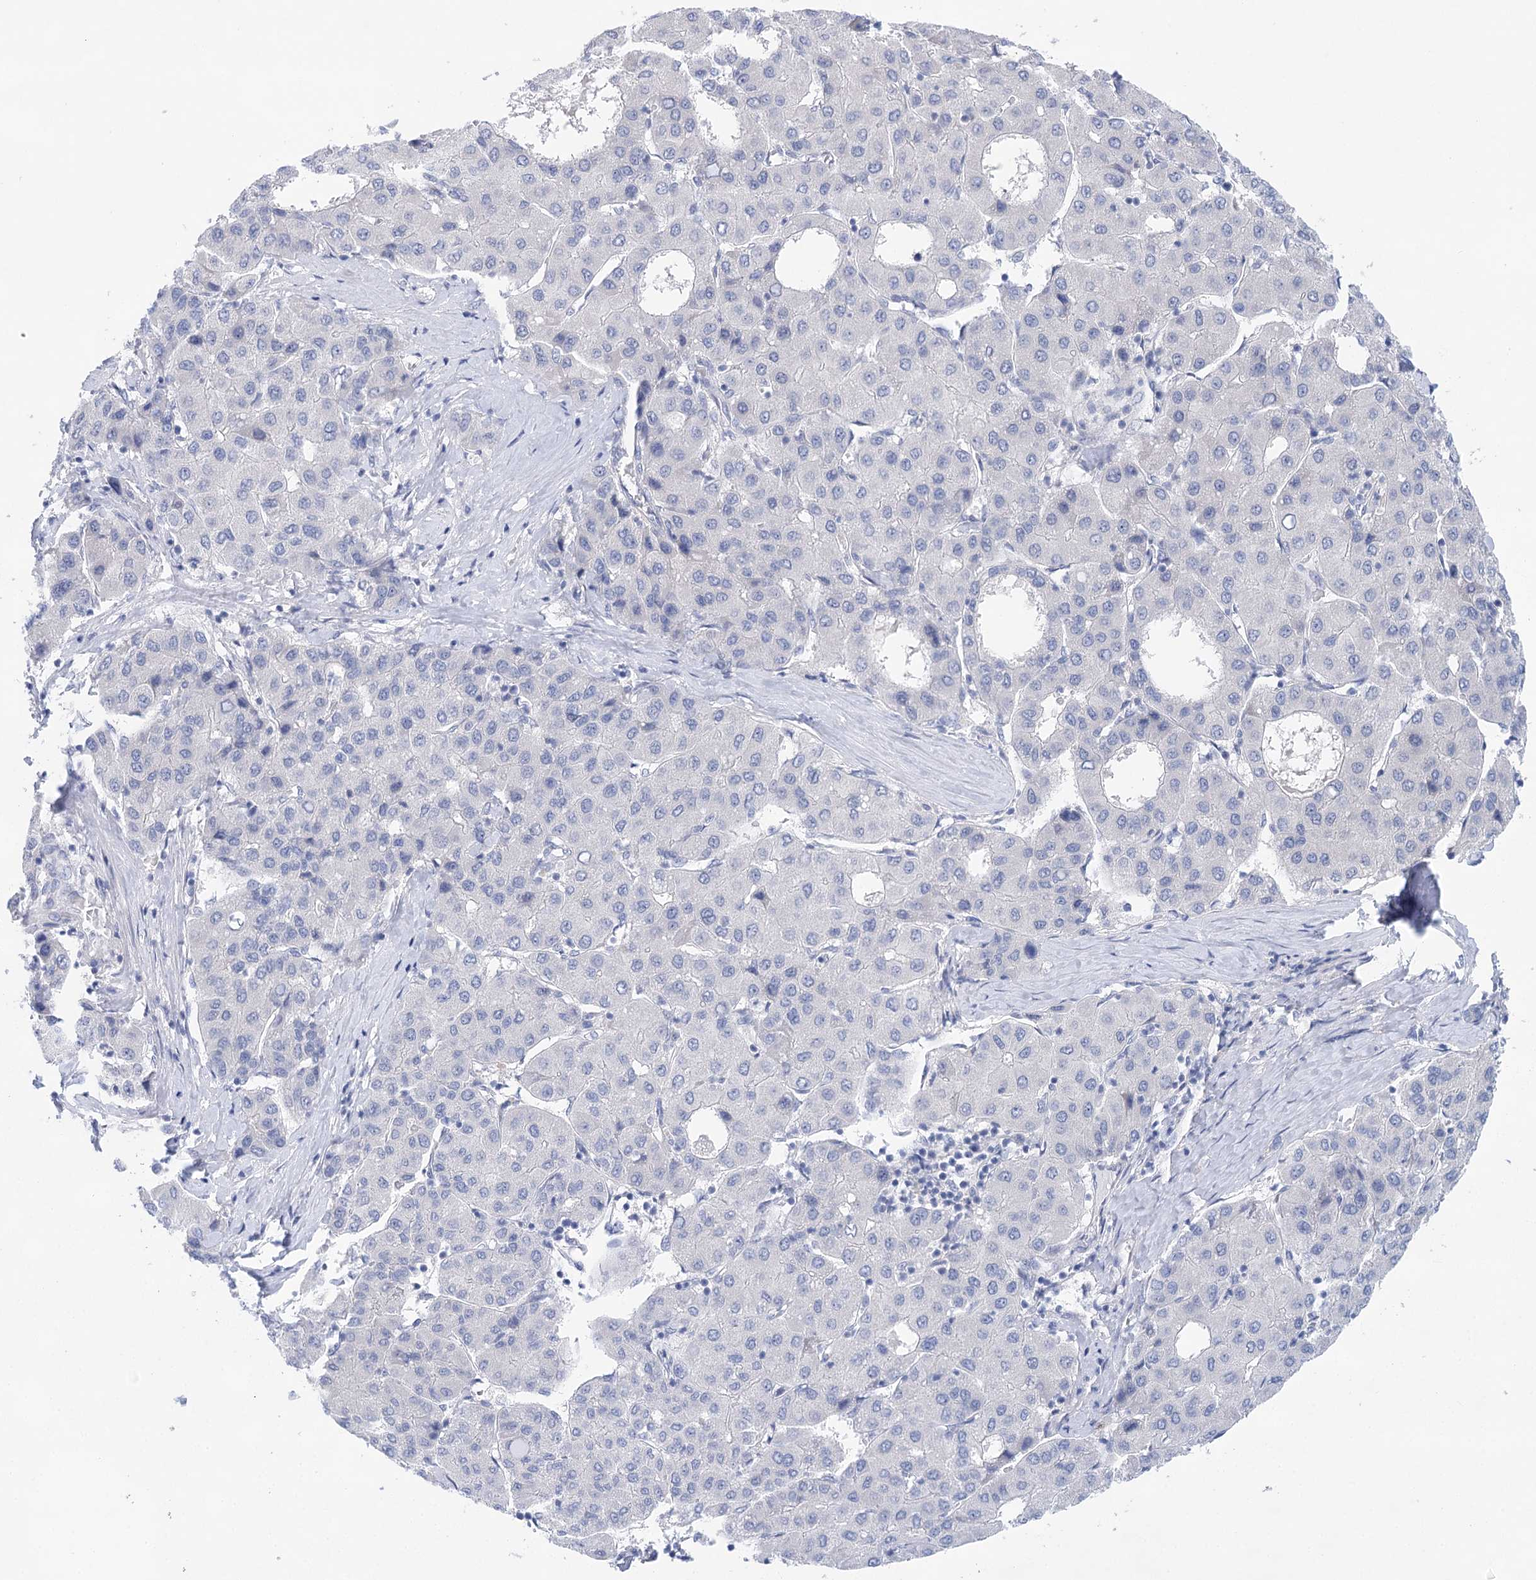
{"staining": {"intensity": "negative", "quantity": "none", "location": "none"}, "tissue": "liver cancer", "cell_type": "Tumor cells", "image_type": "cancer", "snomed": [{"axis": "morphology", "description": "Carcinoma, Hepatocellular, NOS"}, {"axis": "topography", "description": "Liver"}], "caption": "A photomicrograph of hepatocellular carcinoma (liver) stained for a protein displays no brown staining in tumor cells.", "gene": "LALBA", "patient": {"sex": "male", "age": 65}}